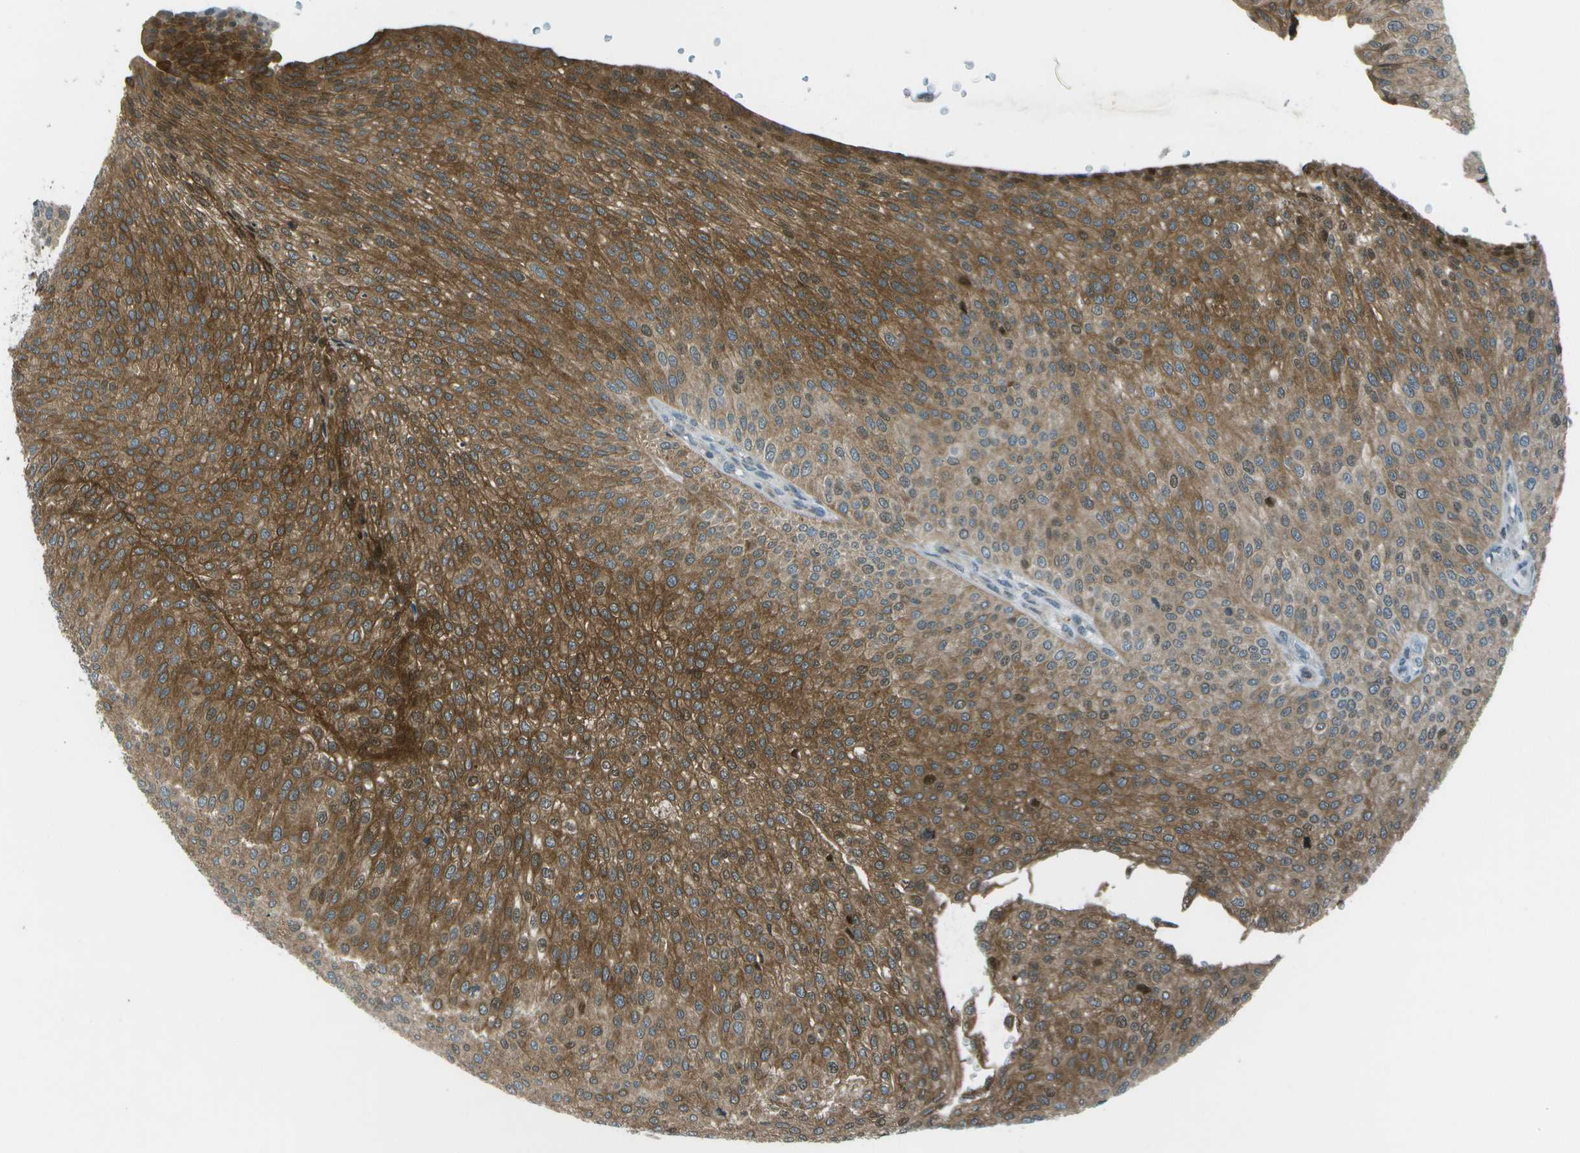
{"staining": {"intensity": "moderate", "quantity": ">75%", "location": "cytoplasmic/membranous"}, "tissue": "urothelial cancer", "cell_type": "Tumor cells", "image_type": "cancer", "snomed": [{"axis": "morphology", "description": "Urothelial carcinoma, Low grade"}, {"axis": "topography", "description": "Smooth muscle"}, {"axis": "topography", "description": "Urinary bladder"}], "caption": "About >75% of tumor cells in low-grade urothelial carcinoma exhibit moderate cytoplasmic/membranous protein positivity as visualized by brown immunohistochemical staining.", "gene": "TMEM19", "patient": {"sex": "male", "age": 60}}